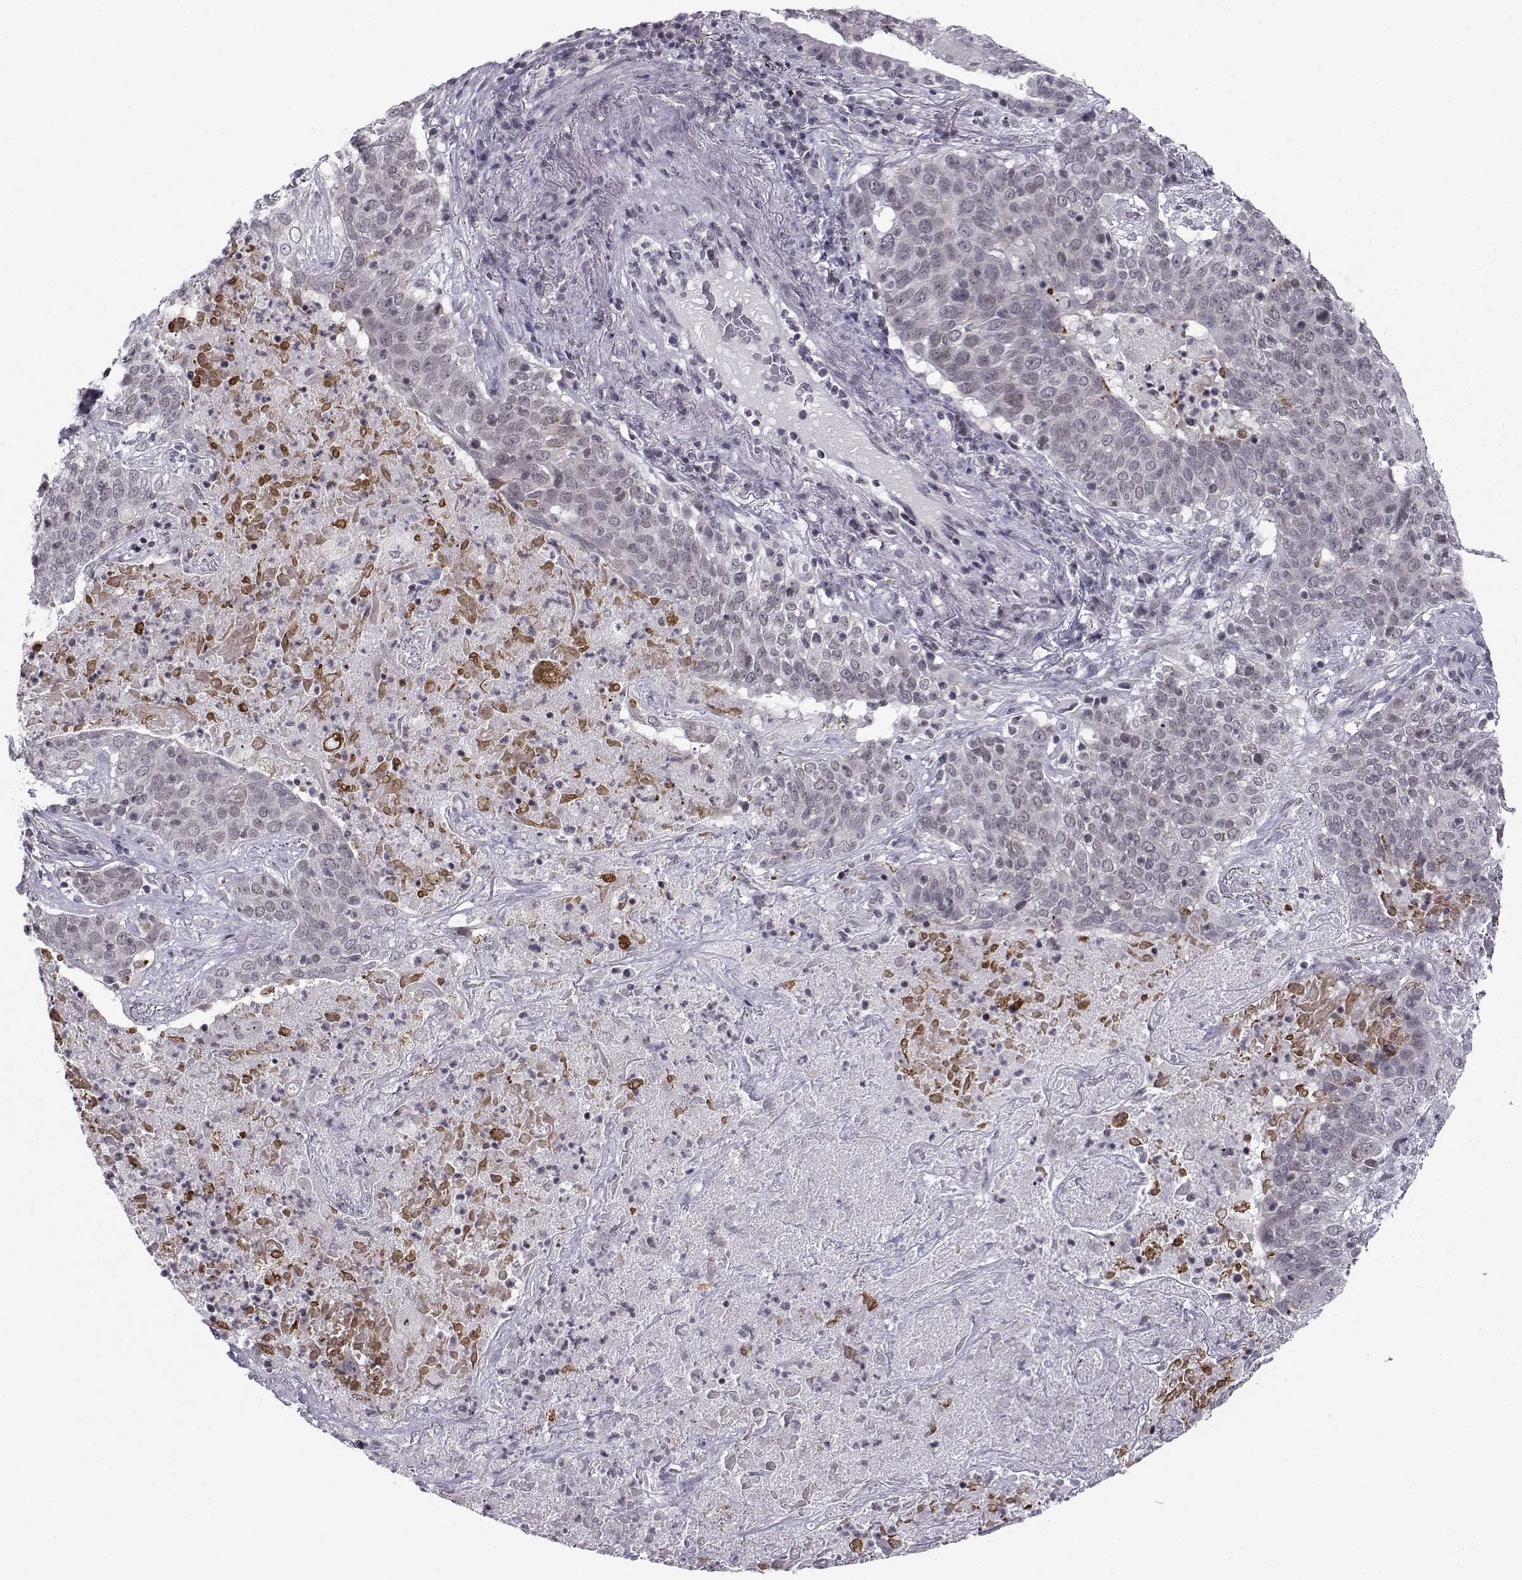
{"staining": {"intensity": "negative", "quantity": "none", "location": "none"}, "tissue": "lung cancer", "cell_type": "Tumor cells", "image_type": "cancer", "snomed": [{"axis": "morphology", "description": "Squamous cell carcinoma, NOS"}, {"axis": "topography", "description": "Lung"}], "caption": "An immunohistochemistry (IHC) micrograph of squamous cell carcinoma (lung) is shown. There is no staining in tumor cells of squamous cell carcinoma (lung).", "gene": "MARCHF4", "patient": {"sex": "male", "age": 82}}